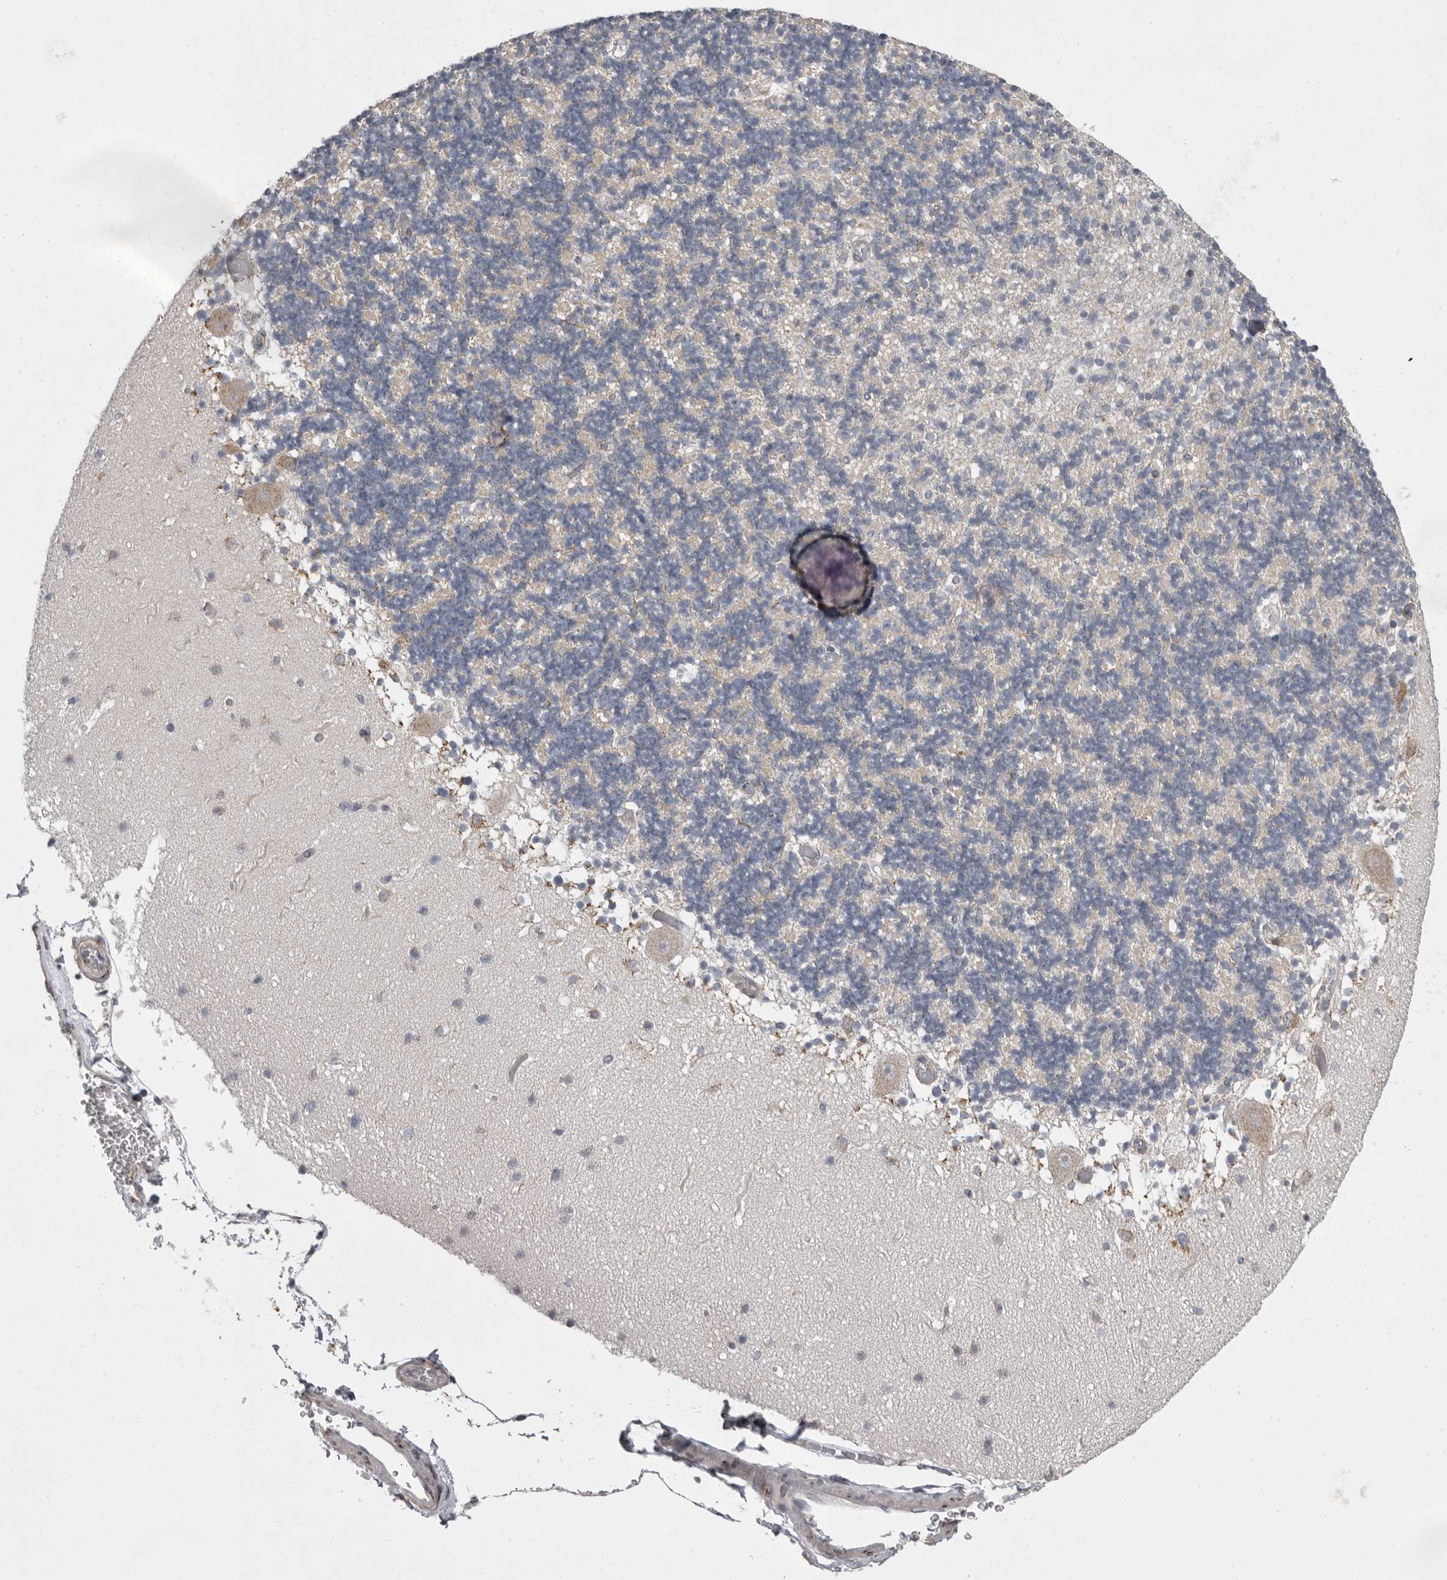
{"staining": {"intensity": "weak", "quantity": "25%-75%", "location": "cytoplasmic/membranous"}, "tissue": "cerebellum", "cell_type": "Cells in granular layer", "image_type": "normal", "snomed": [{"axis": "morphology", "description": "Normal tissue, NOS"}, {"axis": "topography", "description": "Cerebellum"}], "caption": "Immunohistochemistry (IHC) of normal cerebellum demonstrates low levels of weak cytoplasmic/membranous expression in approximately 25%-75% of cells in granular layer.", "gene": "WDR47", "patient": {"sex": "female", "age": 28}}